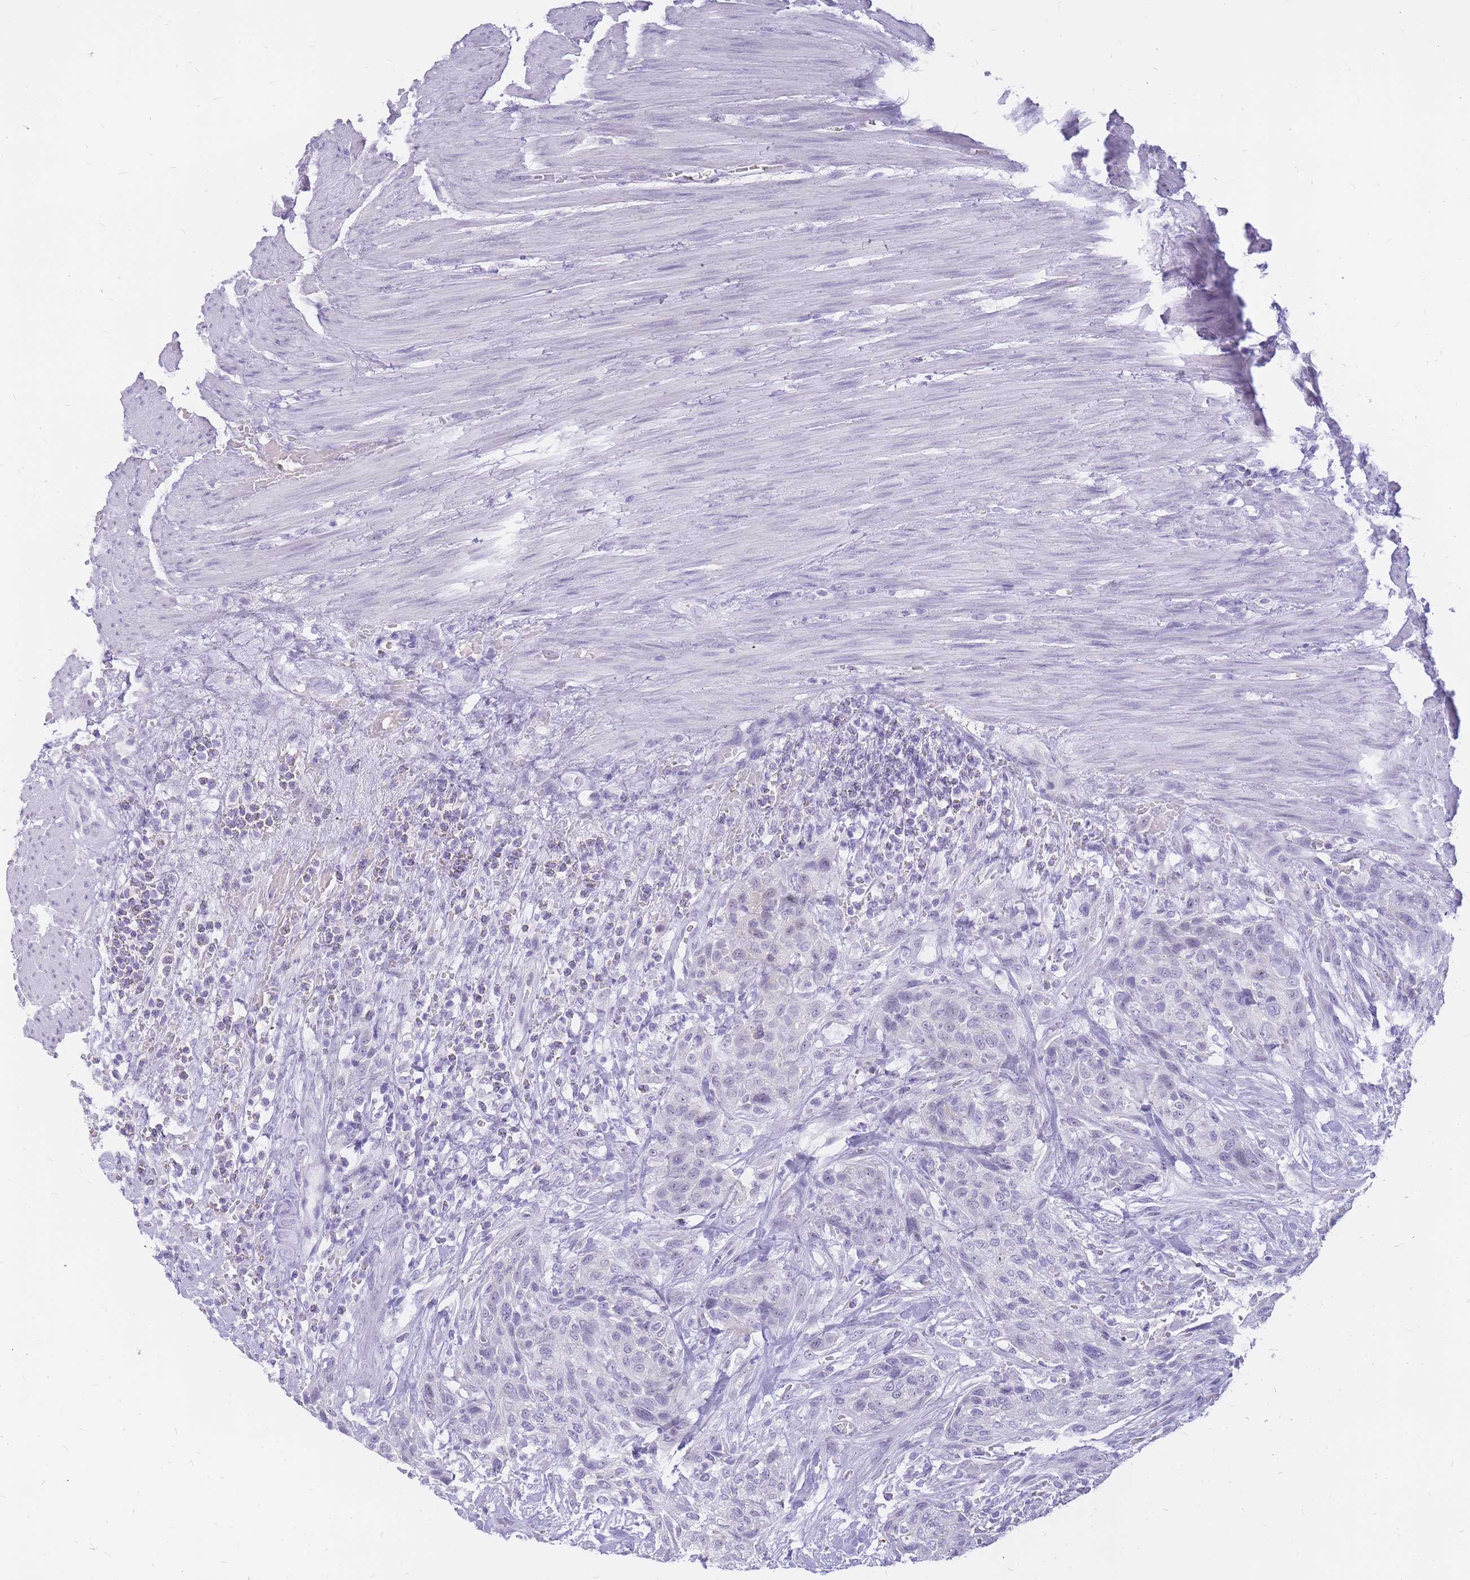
{"staining": {"intensity": "negative", "quantity": "none", "location": "none"}, "tissue": "urothelial cancer", "cell_type": "Tumor cells", "image_type": "cancer", "snomed": [{"axis": "morphology", "description": "Urothelial carcinoma, High grade"}, {"axis": "topography", "description": "Urinary bladder"}], "caption": "A micrograph of urothelial cancer stained for a protein demonstrates no brown staining in tumor cells.", "gene": "INS", "patient": {"sex": "male", "age": 35}}